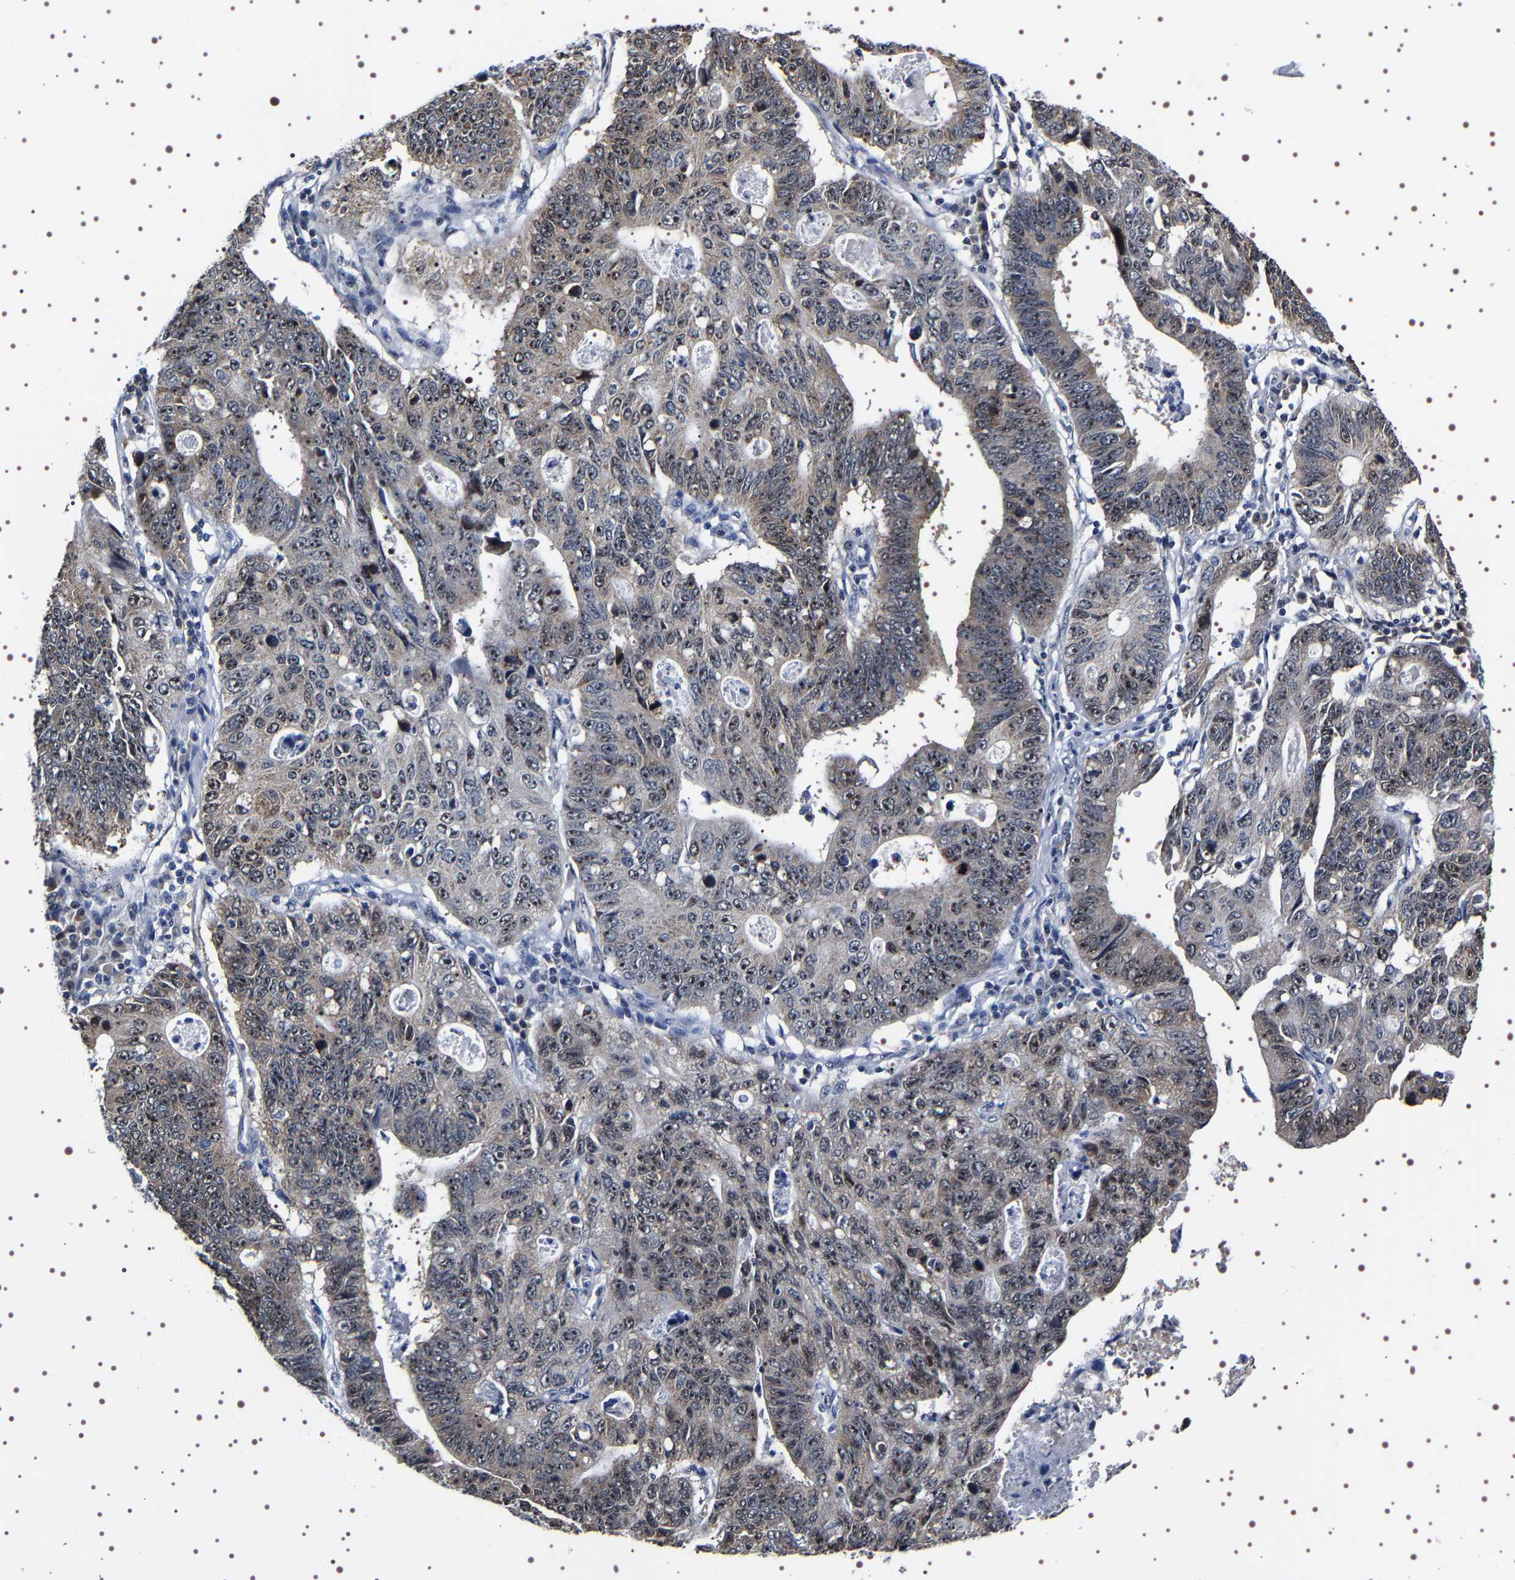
{"staining": {"intensity": "strong", "quantity": "25%-75%", "location": "nuclear"}, "tissue": "stomach cancer", "cell_type": "Tumor cells", "image_type": "cancer", "snomed": [{"axis": "morphology", "description": "Adenocarcinoma, NOS"}, {"axis": "topography", "description": "Stomach"}], "caption": "Protein expression analysis of stomach adenocarcinoma shows strong nuclear staining in about 25%-75% of tumor cells. (Brightfield microscopy of DAB IHC at high magnification).", "gene": "GNL3", "patient": {"sex": "male", "age": 59}}